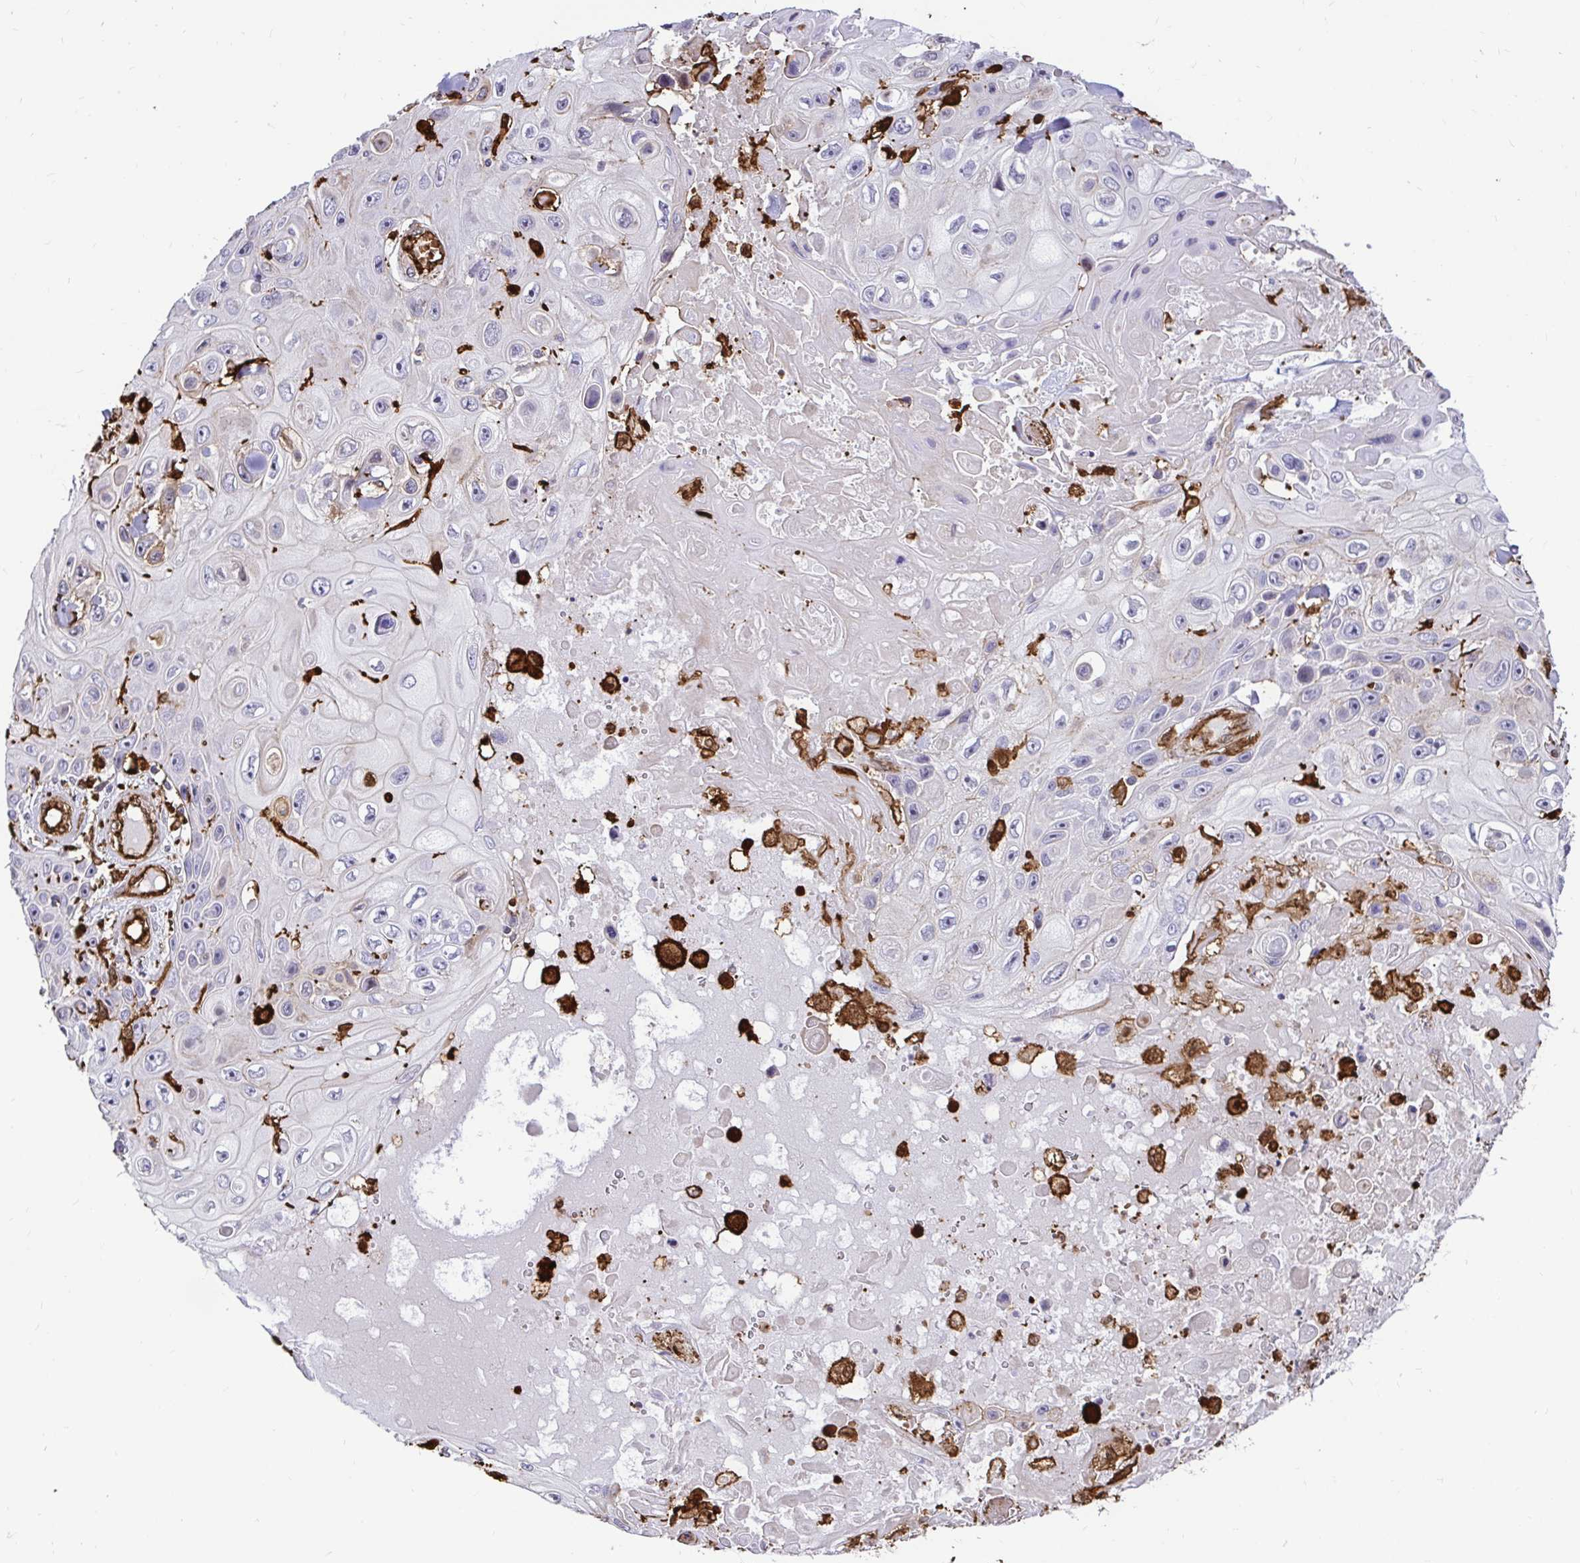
{"staining": {"intensity": "negative", "quantity": "none", "location": "none"}, "tissue": "skin cancer", "cell_type": "Tumor cells", "image_type": "cancer", "snomed": [{"axis": "morphology", "description": "Squamous cell carcinoma, NOS"}, {"axis": "topography", "description": "Skin"}], "caption": "Immunohistochemistry (IHC) histopathology image of neoplastic tissue: skin cancer (squamous cell carcinoma) stained with DAB (3,3'-diaminobenzidine) reveals no significant protein expression in tumor cells. (DAB immunohistochemistry (IHC), high magnification).", "gene": "GSN", "patient": {"sex": "male", "age": 82}}